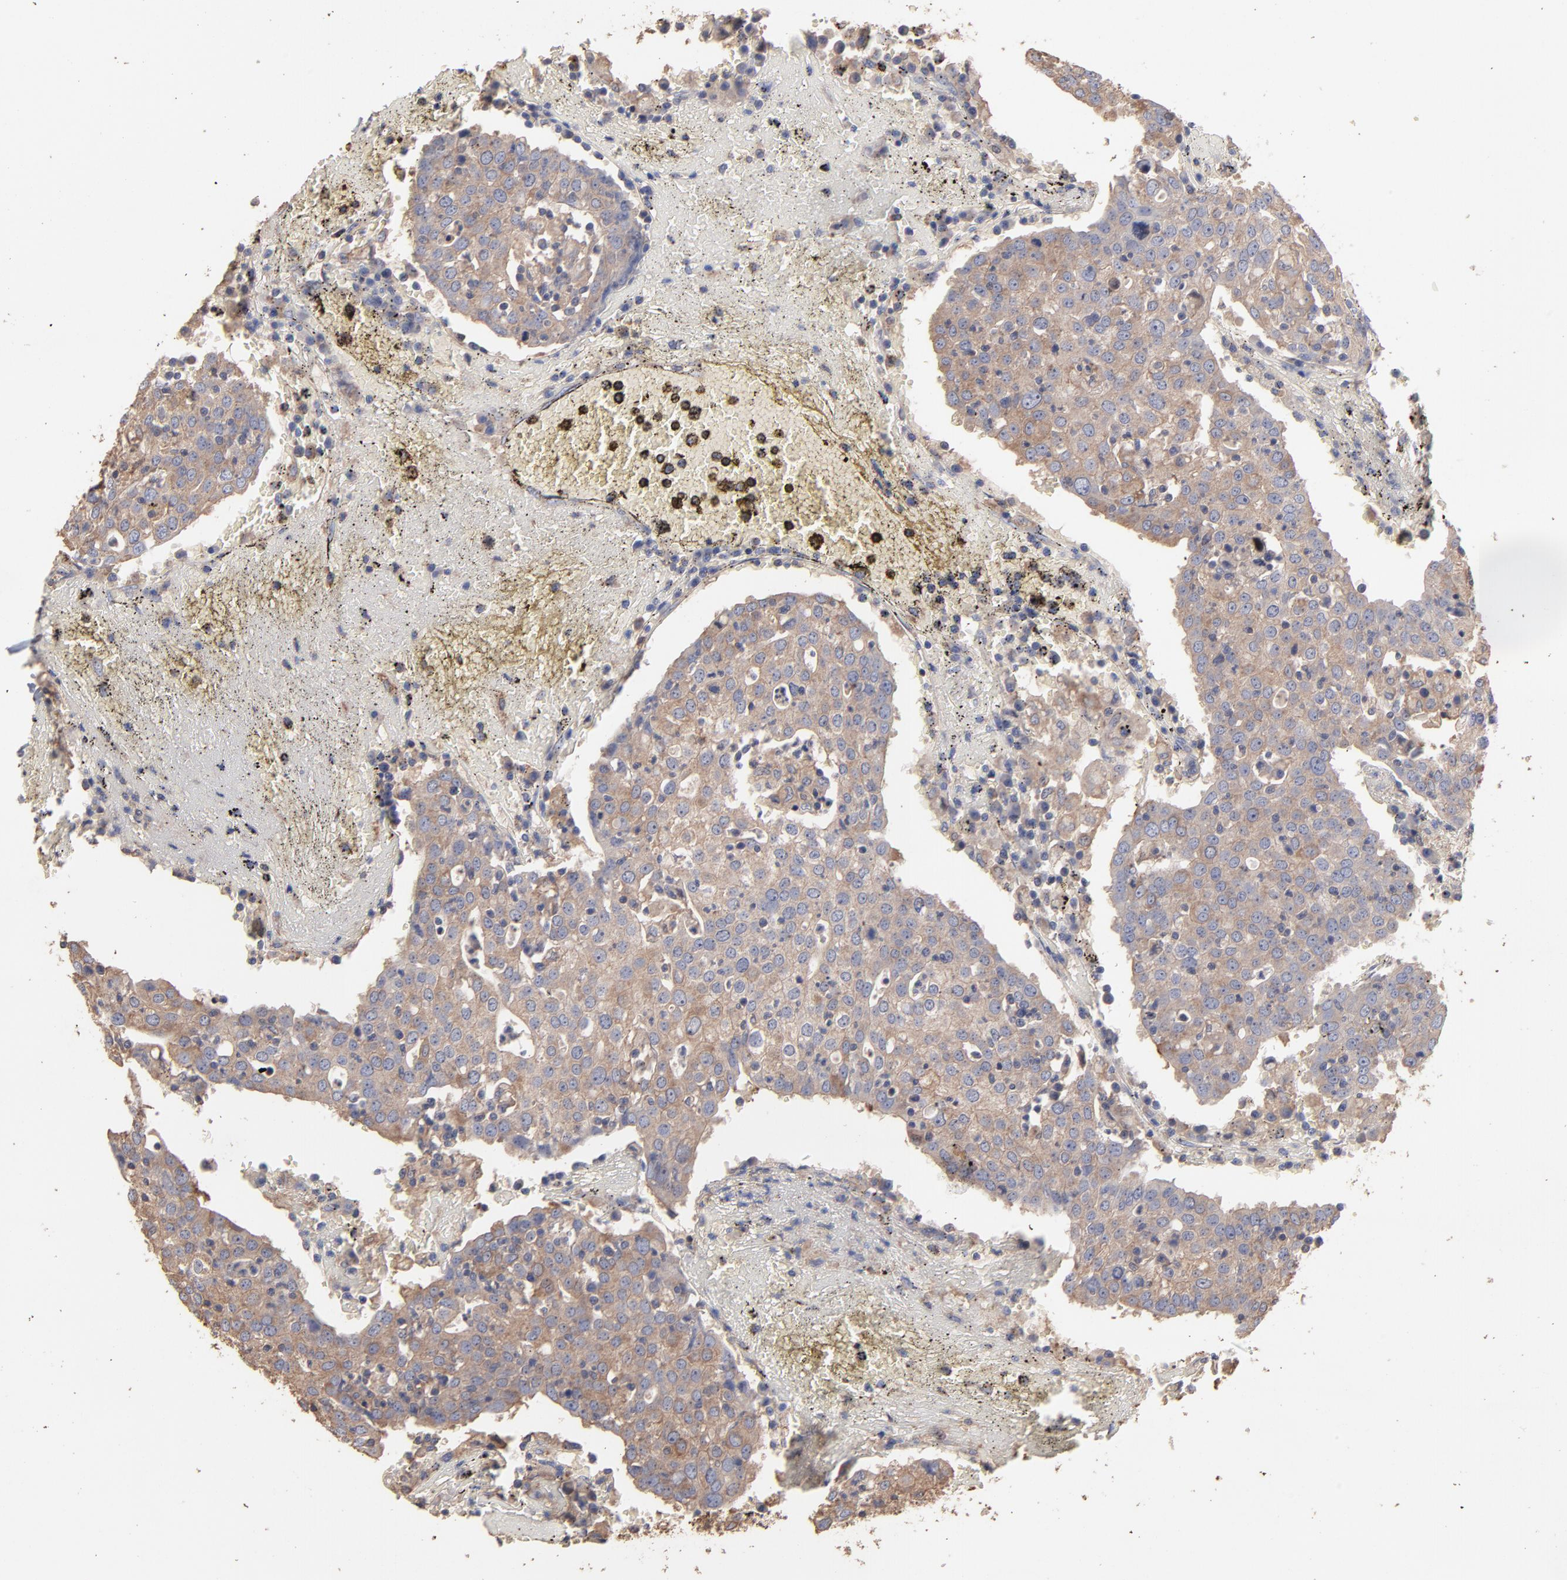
{"staining": {"intensity": "moderate", "quantity": ">75%", "location": "cytoplasmic/membranous"}, "tissue": "head and neck cancer", "cell_type": "Tumor cells", "image_type": "cancer", "snomed": [{"axis": "morphology", "description": "Adenocarcinoma, NOS"}, {"axis": "topography", "description": "Salivary gland"}, {"axis": "topography", "description": "Head-Neck"}], "caption": "Tumor cells display moderate cytoplasmic/membranous expression in approximately >75% of cells in head and neck cancer.", "gene": "TANGO2", "patient": {"sex": "female", "age": 65}}